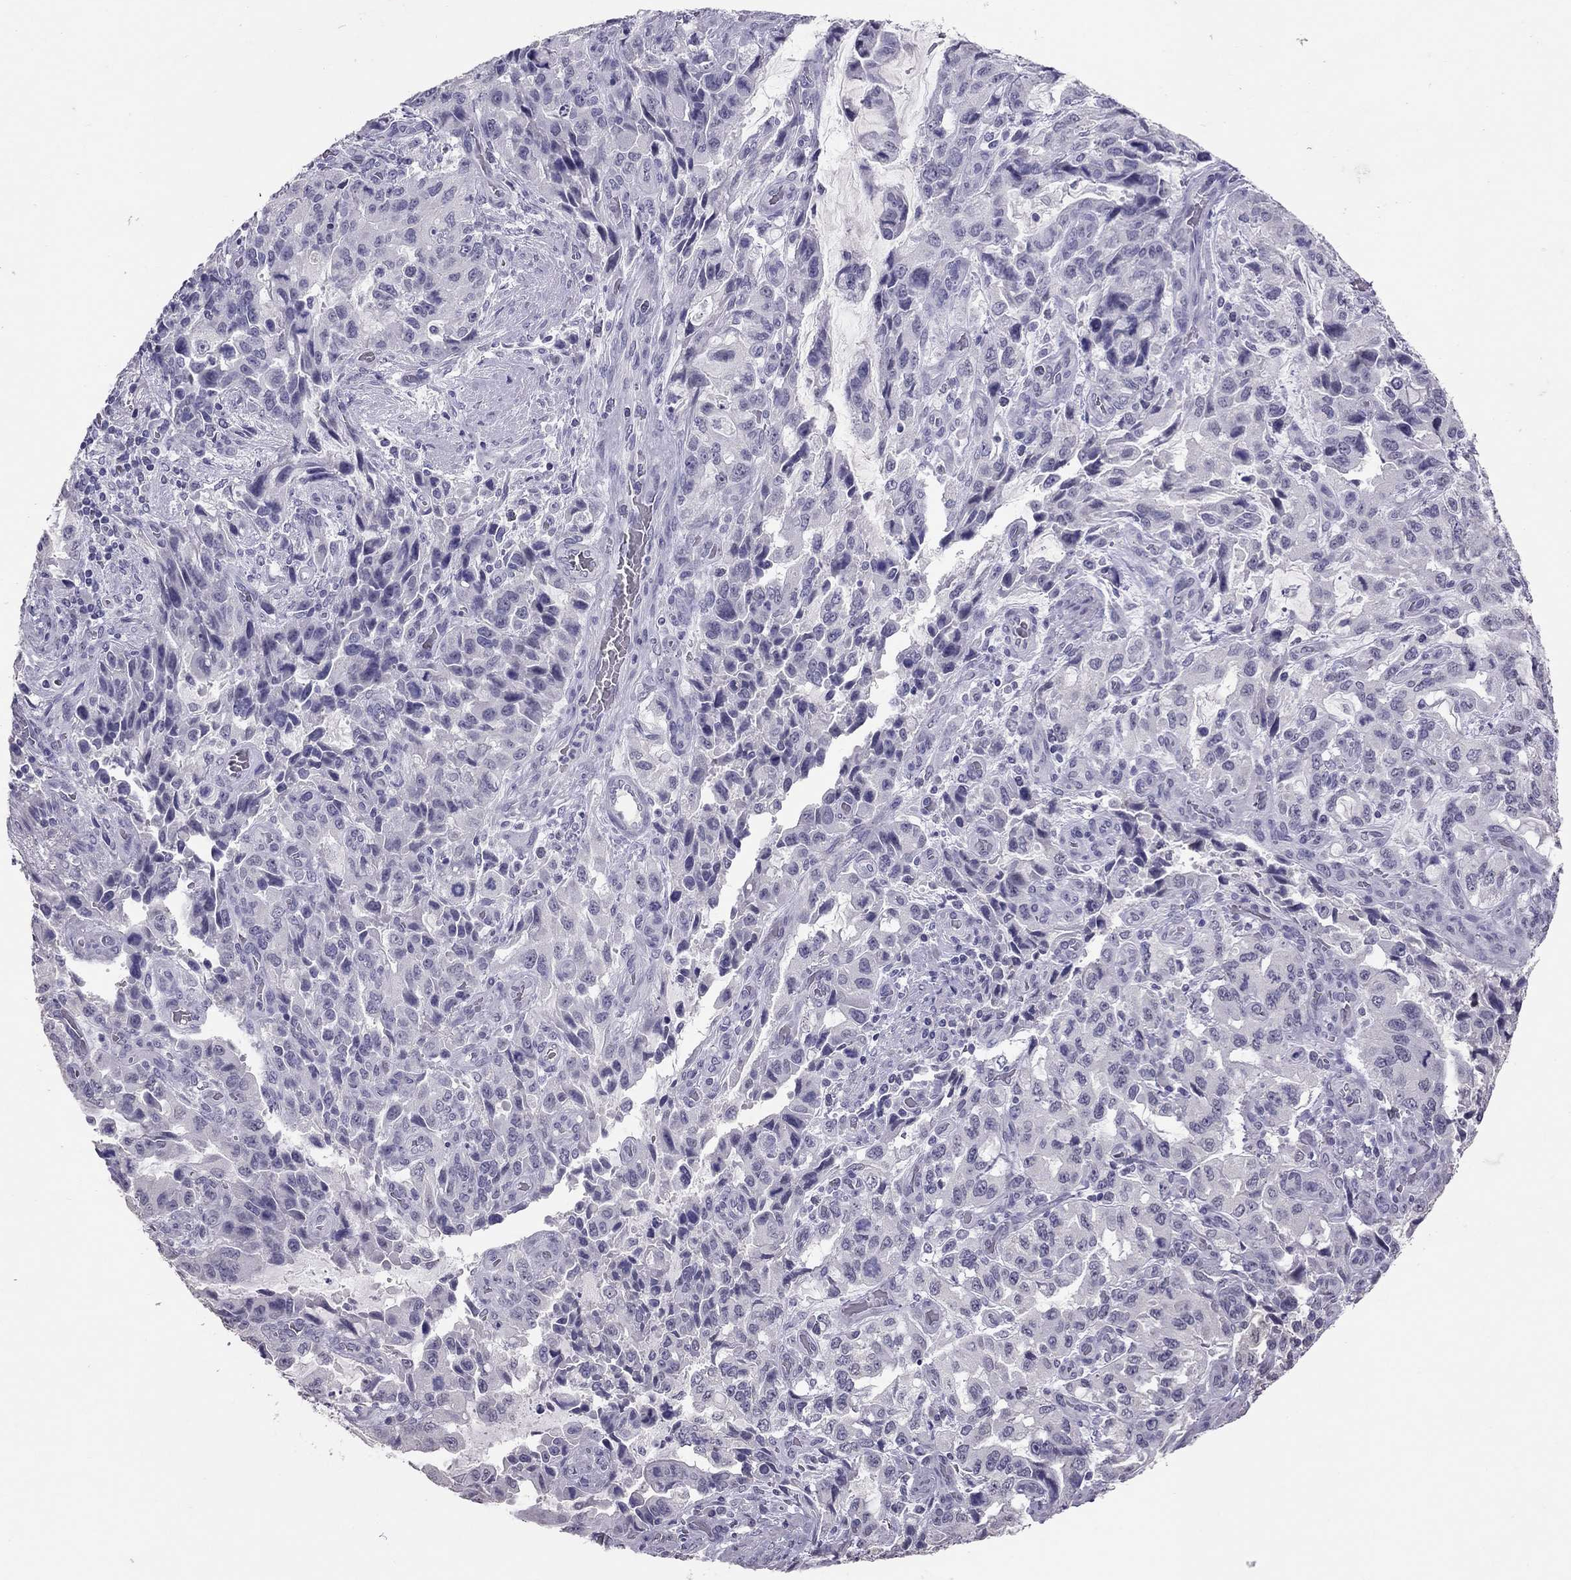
{"staining": {"intensity": "negative", "quantity": "none", "location": "none"}, "tissue": "stomach cancer", "cell_type": "Tumor cells", "image_type": "cancer", "snomed": [{"axis": "morphology", "description": "Adenocarcinoma, NOS"}, {"axis": "topography", "description": "Stomach, upper"}], "caption": "The photomicrograph displays no staining of tumor cells in adenocarcinoma (stomach). Nuclei are stained in blue.", "gene": "PSMB11", "patient": {"sex": "male", "age": 85}}